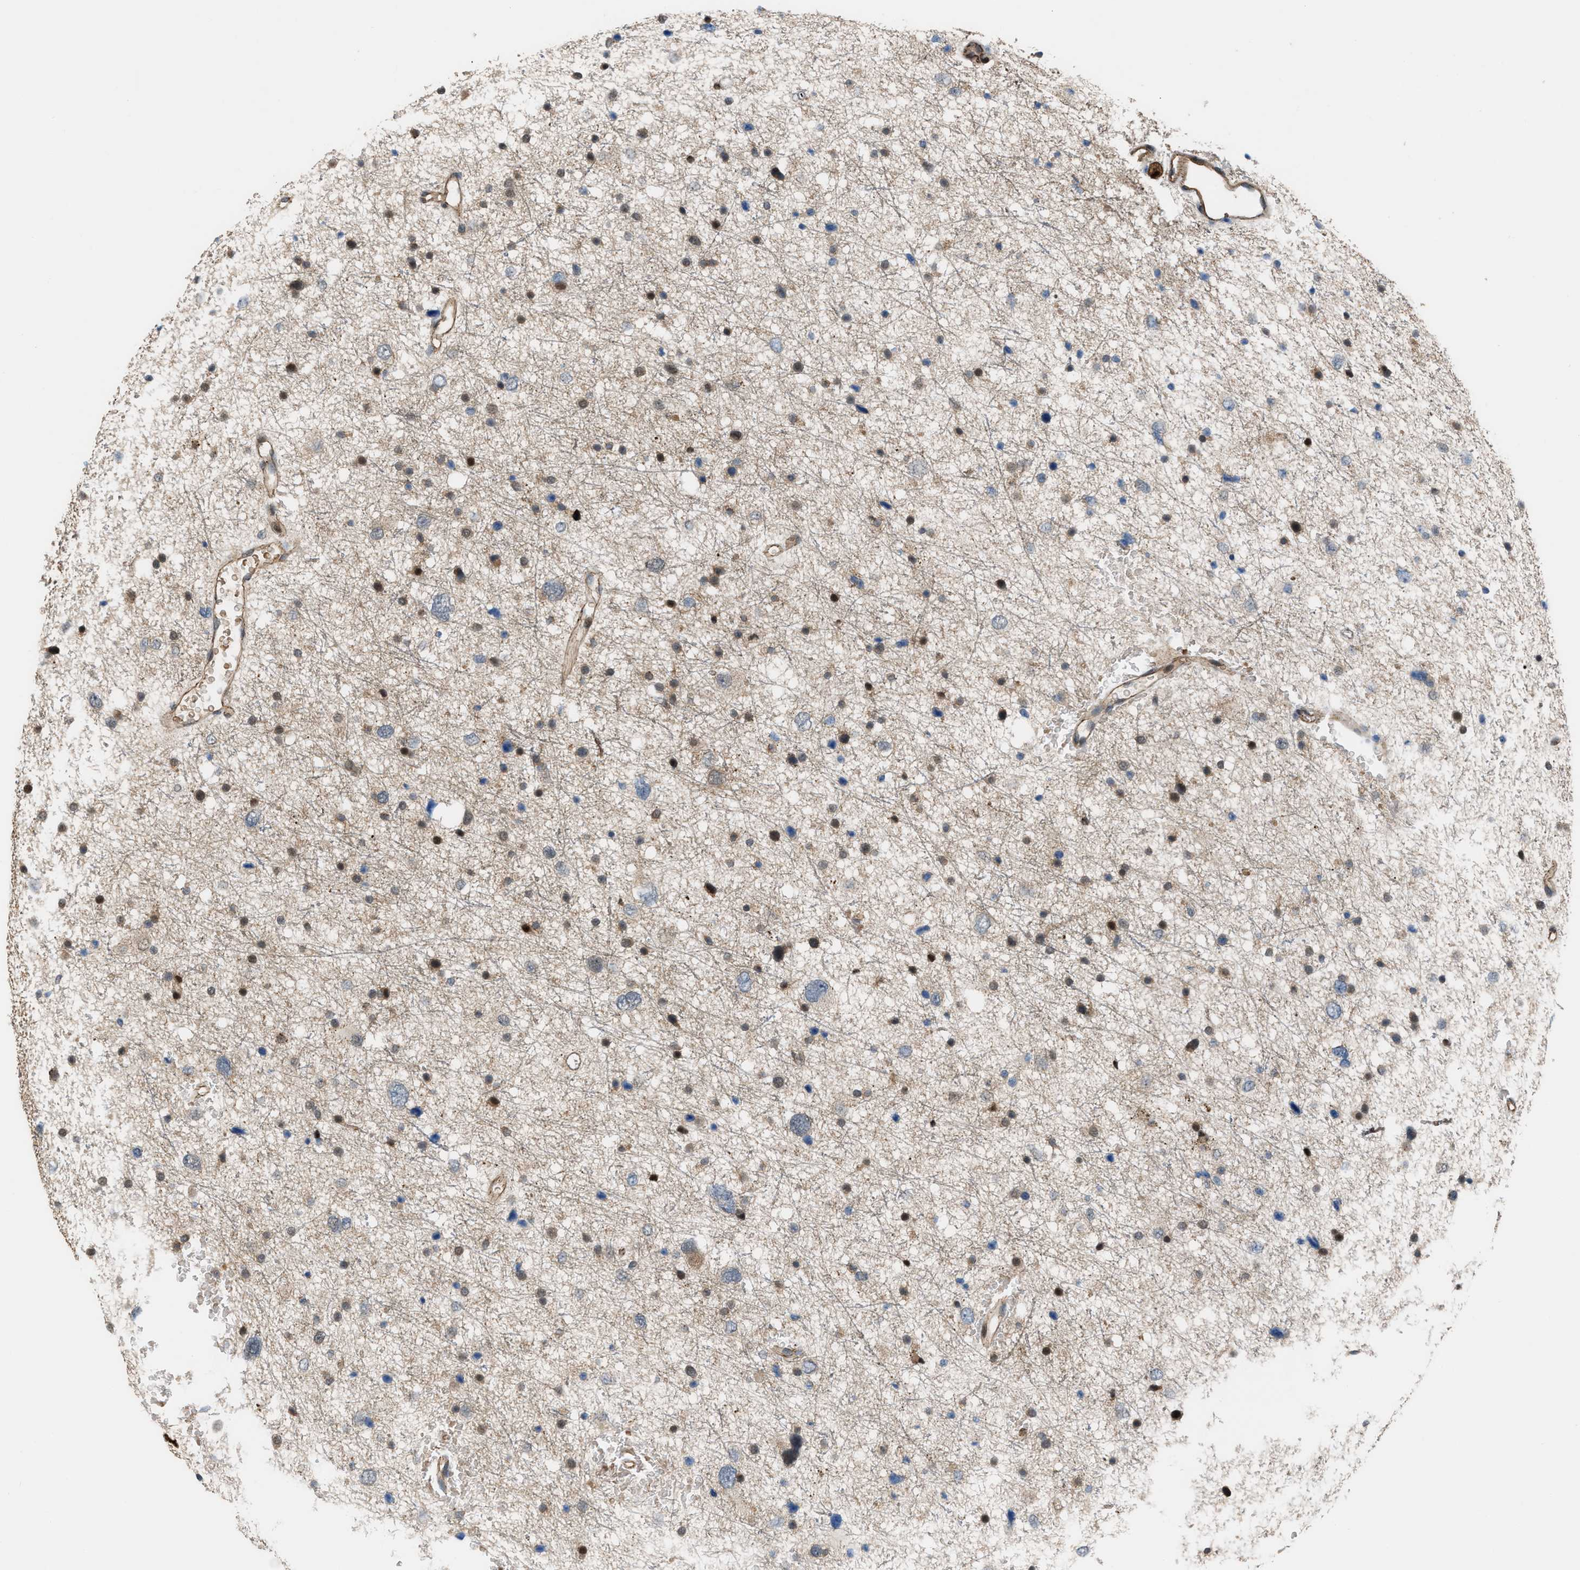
{"staining": {"intensity": "moderate", "quantity": "25%-75%", "location": "cytoplasmic/membranous,nuclear"}, "tissue": "glioma", "cell_type": "Tumor cells", "image_type": "cancer", "snomed": [{"axis": "morphology", "description": "Glioma, malignant, Low grade"}, {"axis": "topography", "description": "Brain"}], "caption": "Glioma tissue demonstrates moderate cytoplasmic/membranous and nuclear expression in about 25%-75% of tumor cells, visualized by immunohistochemistry. (IHC, brightfield microscopy, high magnification).", "gene": "RFFL", "patient": {"sex": "female", "age": 37}}